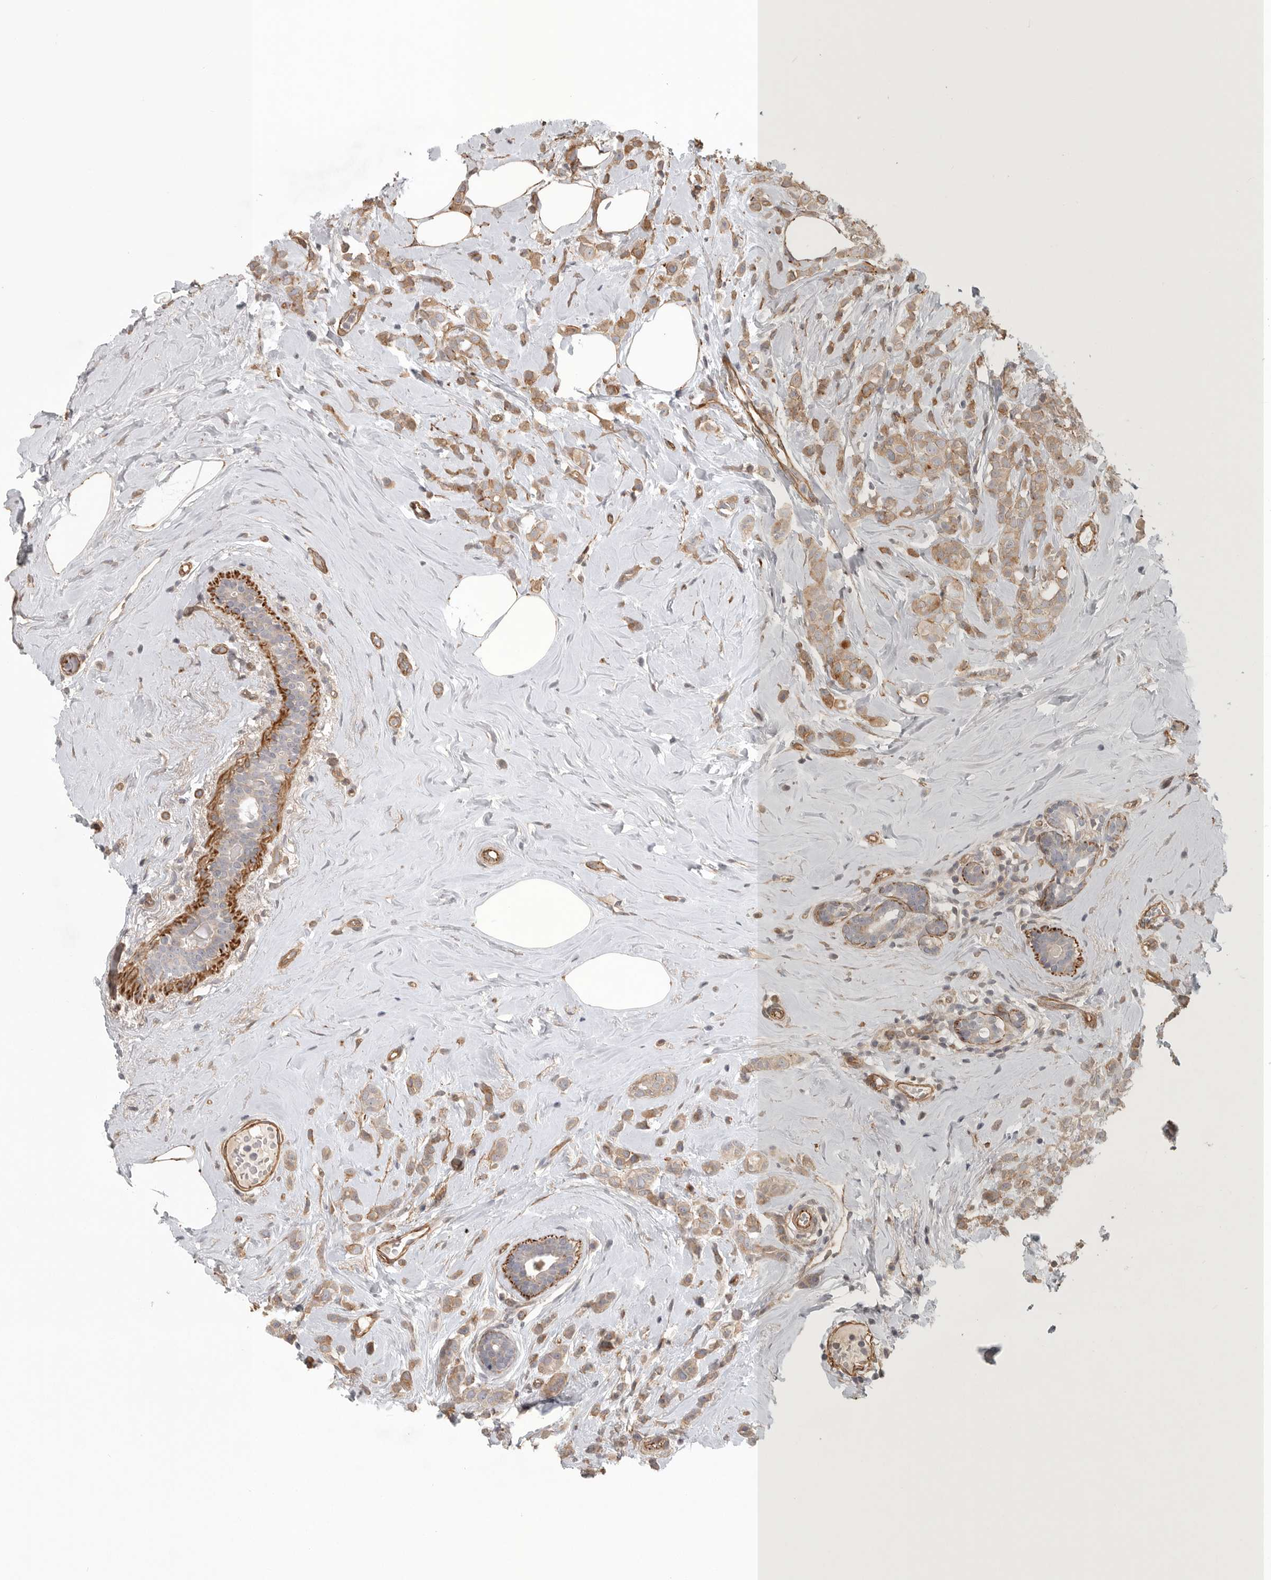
{"staining": {"intensity": "weak", "quantity": ">75%", "location": "cytoplasmic/membranous"}, "tissue": "breast cancer", "cell_type": "Tumor cells", "image_type": "cancer", "snomed": [{"axis": "morphology", "description": "Lobular carcinoma"}, {"axis": "topography", "description": "Breast"}], "caption": "There is low levels of weak cytoplasmic/membranous expression in tumor cells of breast lobular carcinoma, as demonstrated by immunohistochemical staining (brown color).", "gene": "LONRF1", "patient": {"sex": "female", "age": 47}}